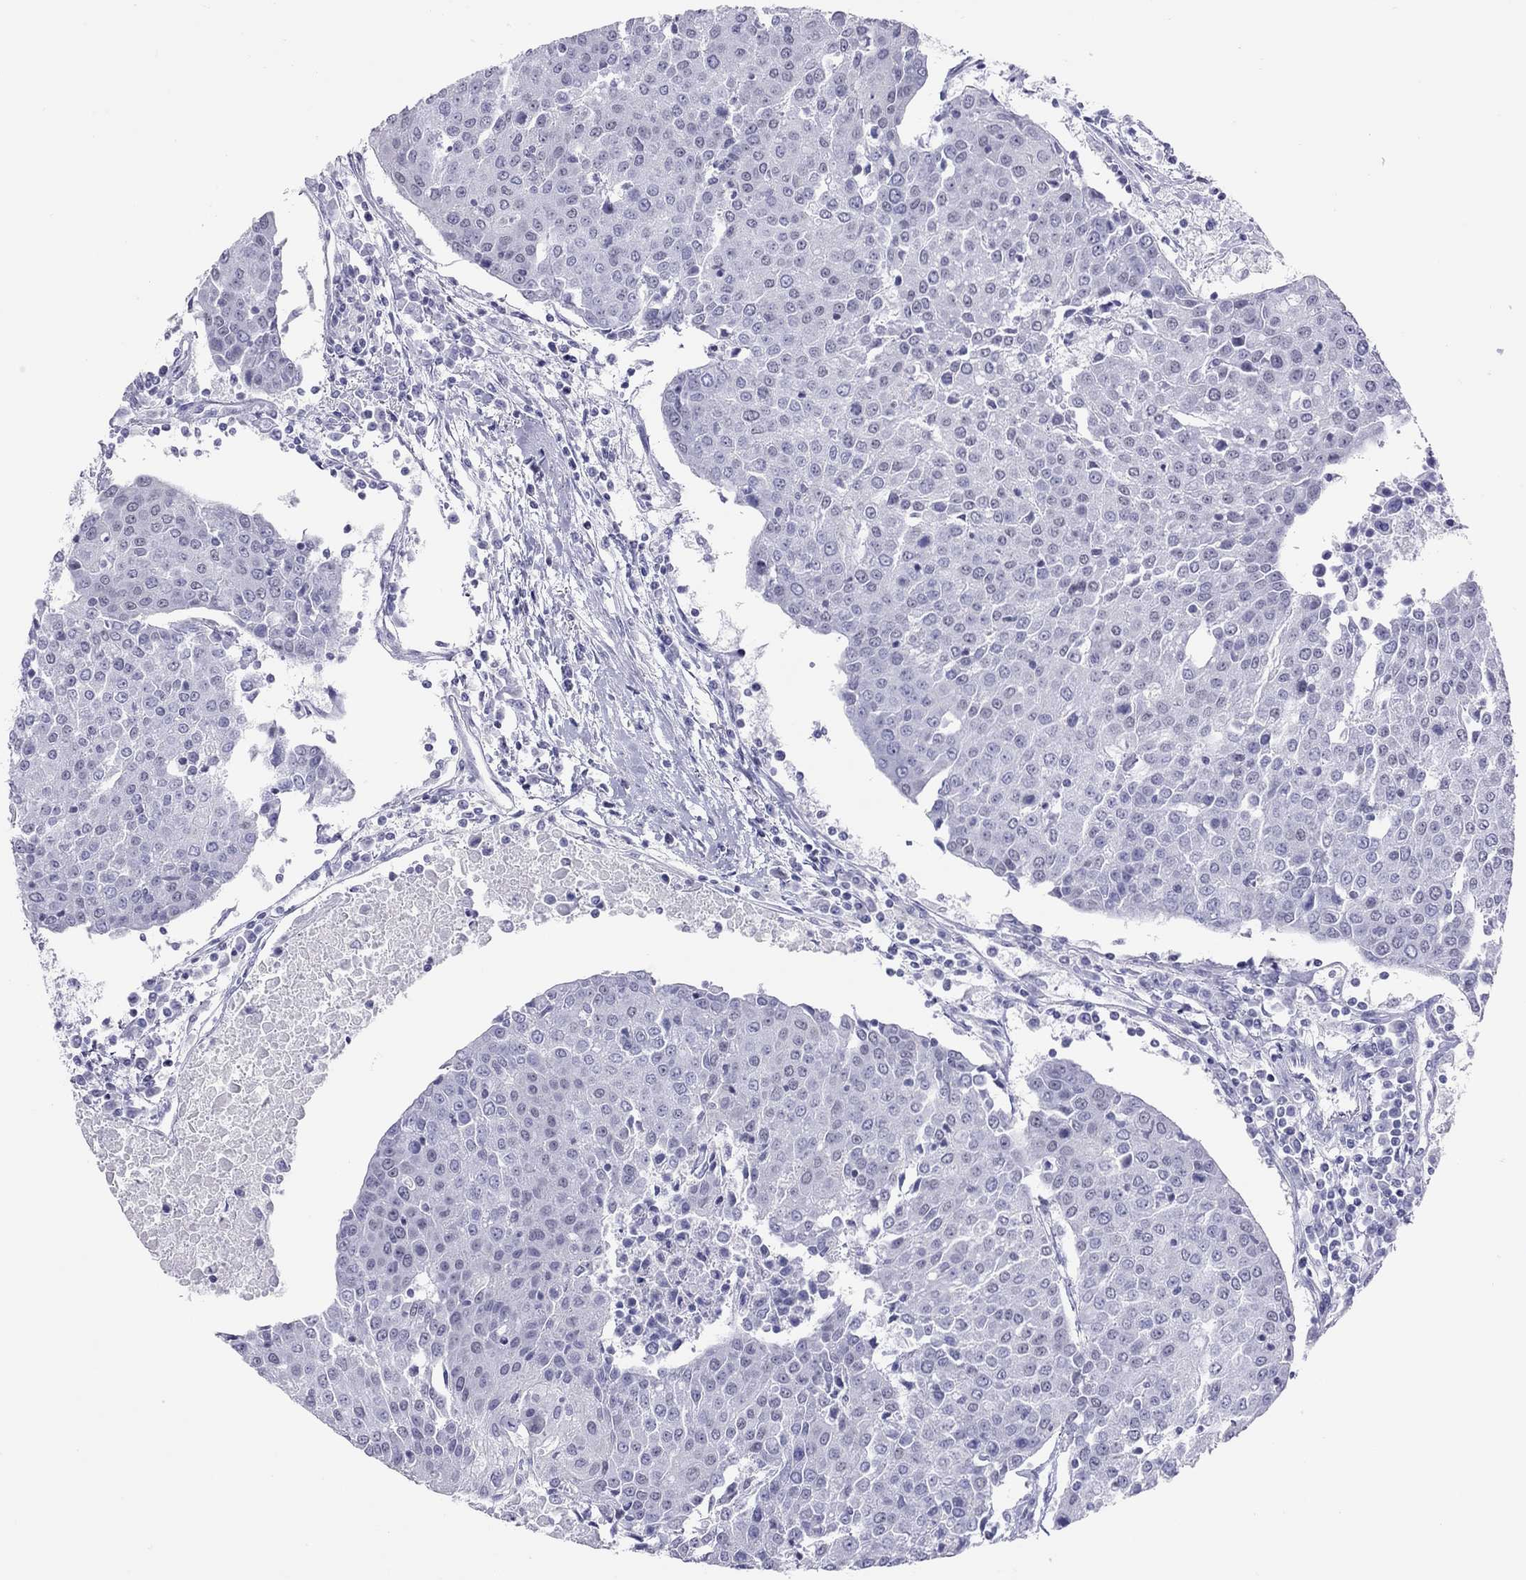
{"staining": {"intensity": "negative", "quantity": "none", "location": "none"}, "tissue": "urothelial cancer", "cell_type": "Tumor cells", "image_type": "cancer", "snomed": [{"axis": "morphology", "description": "Urothelial carcinoma, High grade"}, {"axis": "topography", "description": "Urinary bladder"}], "caption": "Immunohistochemistry of human urothelial carcinoma (high-grade) displays no staining in tumor cells. (Immunohistochemistry (ihc), brightfield microscopy, high magnification).", "gene": "JHY", "patient": {"sex": "female", "age": 85}}